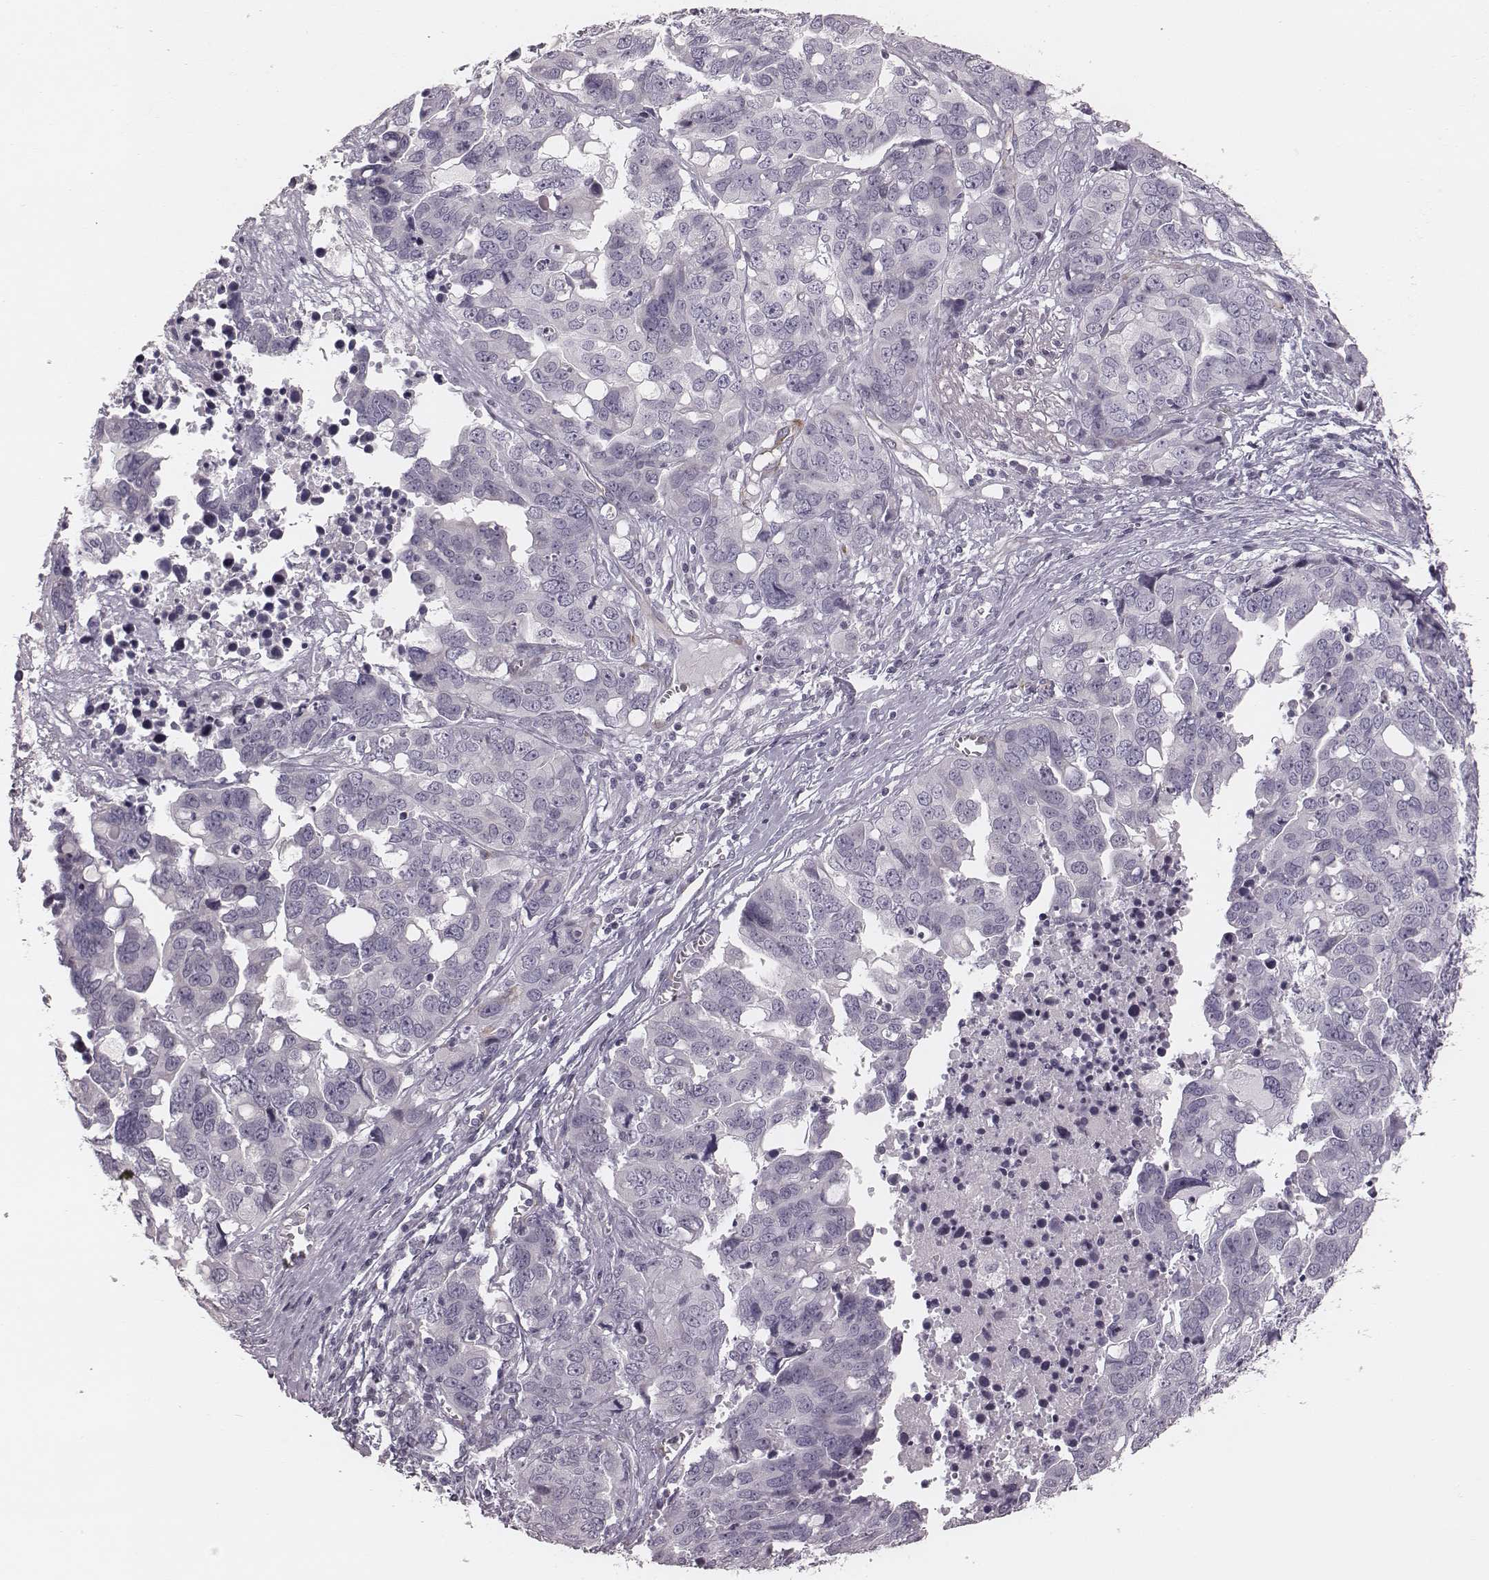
{"staining": {"intensity": "negative", "quantity": "none", "location": "none"}, "tissue": "ovarian cancer", "cell_type": "Tumor cells", "image_type": "cancer", "snomed": [{"axis": "morphology", "description": "Carcinoma, endometroid"}, {"axis": "topography", "description": "Ovary"}], "caption": "DAB immunohistochemical staining of human ovarian cancer (endometroid carcinoma) reveals no significant staining in tumor cells. The staining was performed using DAB (3,3'-diaminobenzidine) to visualize the protein expression in brown, while the nuclei were stained in blue with hematoxylin (Magnification: 20x).", "gene": "SPA17", "patient": {"sex": "female", "age": 78}}